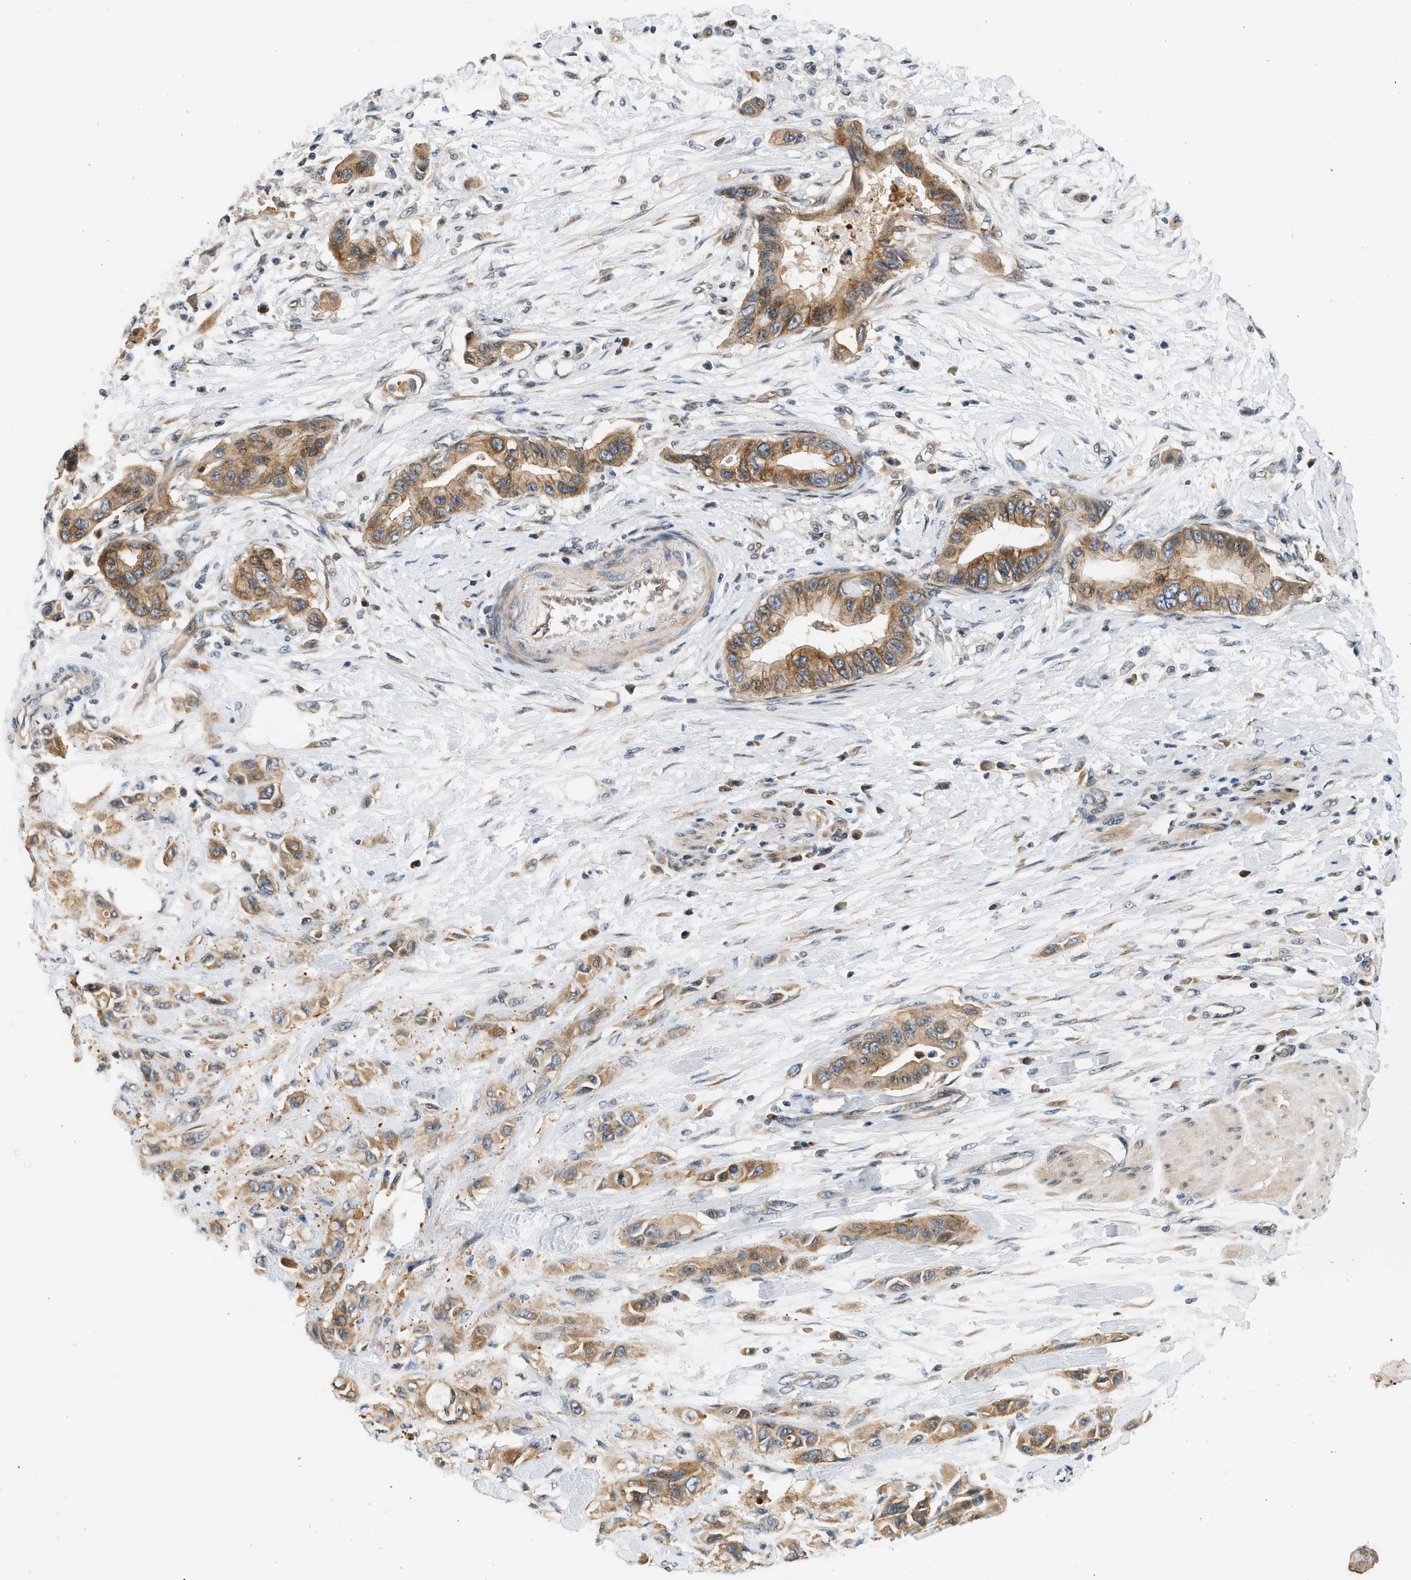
{"staining": {"intensity": "moderate", "quantity": ">75%", "location": "cytoplasmic/membranous"}, "tissue": "pancreatic cancer", "cell_type": "Tumor cells", "image_type": "cancer", "snomed": [{"axis": "morphology", "description": "Adenocarcinoma, NOS"}, {"axis": "topography", "description": "Pancreas"}], "caption": "Adenocarcinoma (pancreatic) tissue exhibits moderate cytoplasmic/membranous positivity in approximately >75% of tumor cells, visualized by immunohistochemistry.", "gene": "NRSN2", "patient": {"sex": "female", "age": 73}}